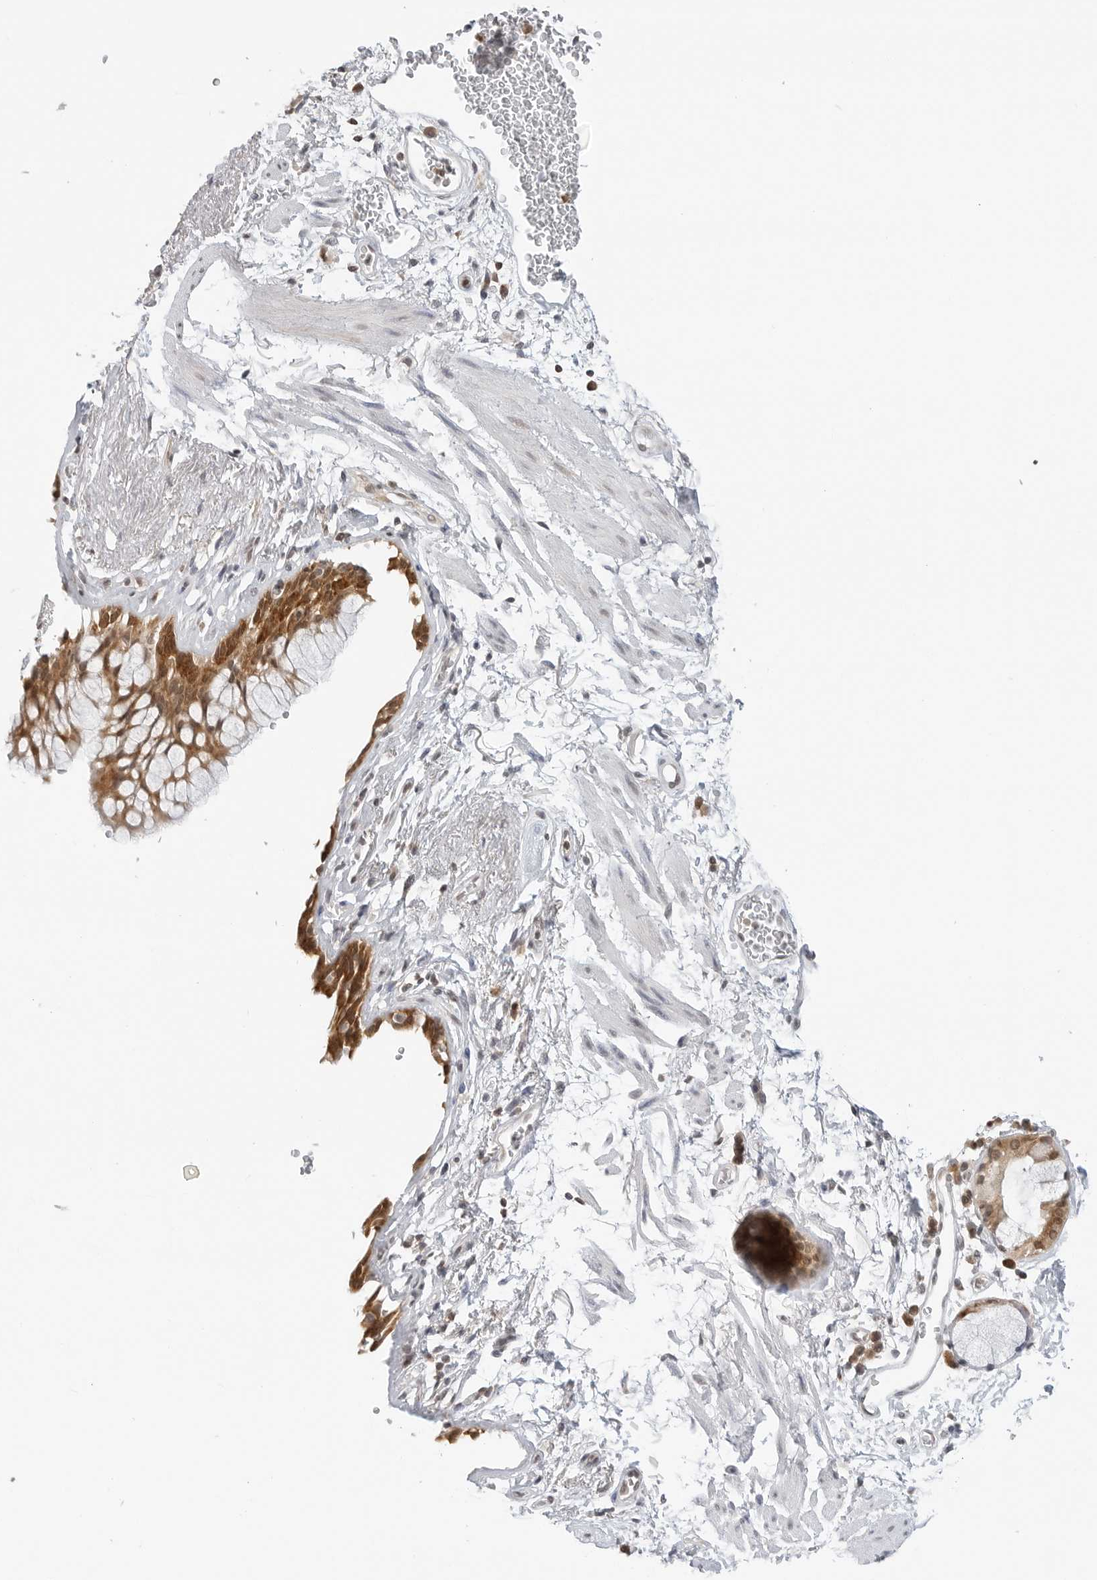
{"staining": {"intensity": "moderate", "quantity": ">75%", "location": "cytoplasmic/membranous,nuclear"}, "tissue": "bronchus", "cell_type": "Respiratory epithelial cells", "image_type": "normal", "snomed": [{"axis": "morphology", "description": "Normal tissue, NOS"}, {"axis": "topography", "description": "Cartilage tissue"}, {"axis": "topography", "description": "Bronchus"}], "caption": "Immunohistochemical staining of unremarkable bronchus shows medium levels of moderate cytoplasmic/membranous,nuclear positivity in approximately >75% of respiratory epithelial cells.", "gene": "METAP1", "patient": {"sex": "female", "age": 53}}